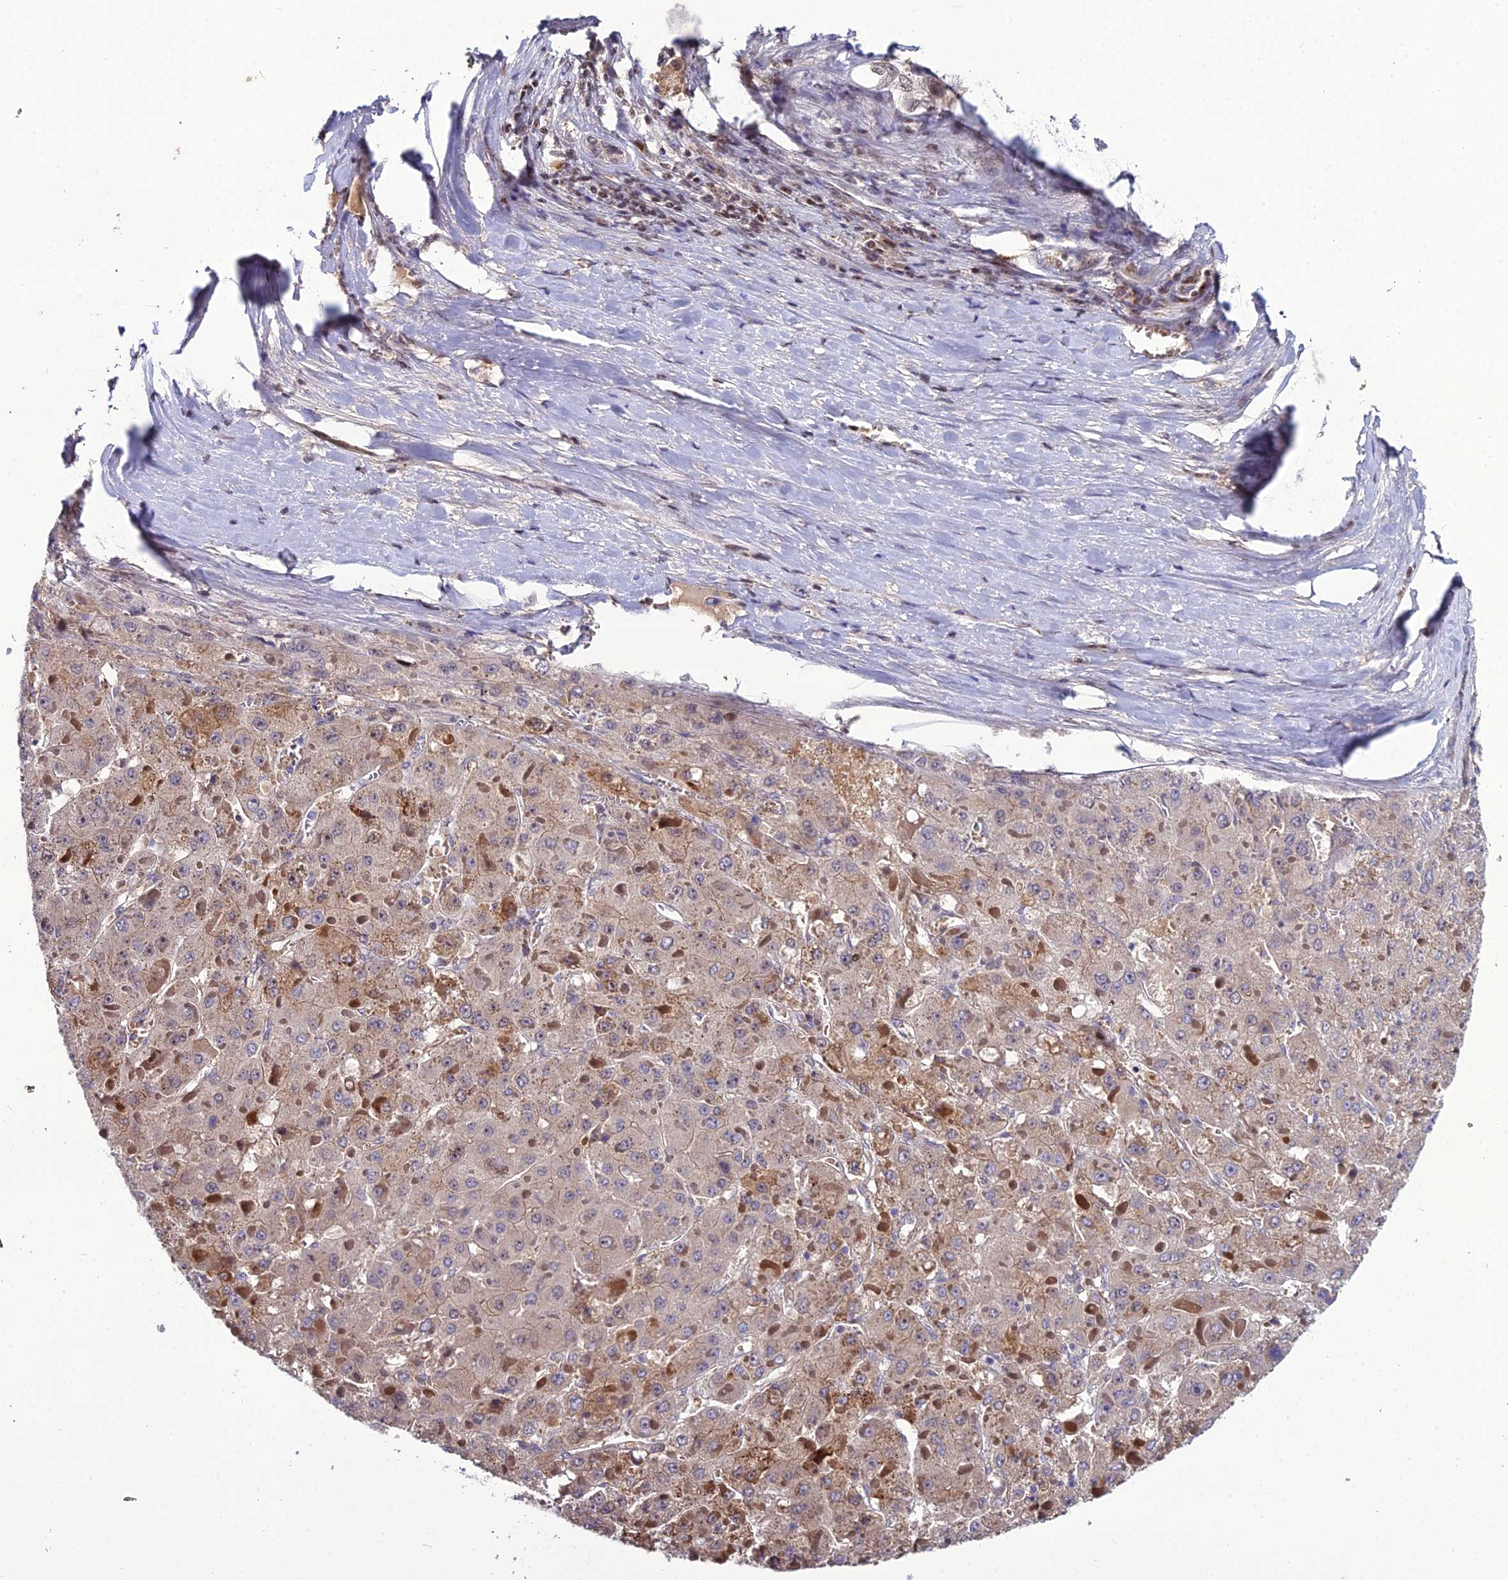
{"staining": {"intensity": "weak", "quantity": "25%-75%", "location": "cytoplasmic/membranous"}, "tissue": "liver cancer", "cell_type": "Tumor cells", "image_type": "cancer", "snomed": [{"axis": "morphology", "description": "Carcinoma, Hepatocellular, NOS"}, {"axis": "topography", "description": "Liver"}], "caption": "High-power microscopy captured an IHC histopathology image of hepatocellular carcinoma (liver), revealing weak cytoplasmic/membranous expression in about 25%-75% of tumor cells.", "gene": "ARL2", "patient": {"sex": "female", "age": 73}}